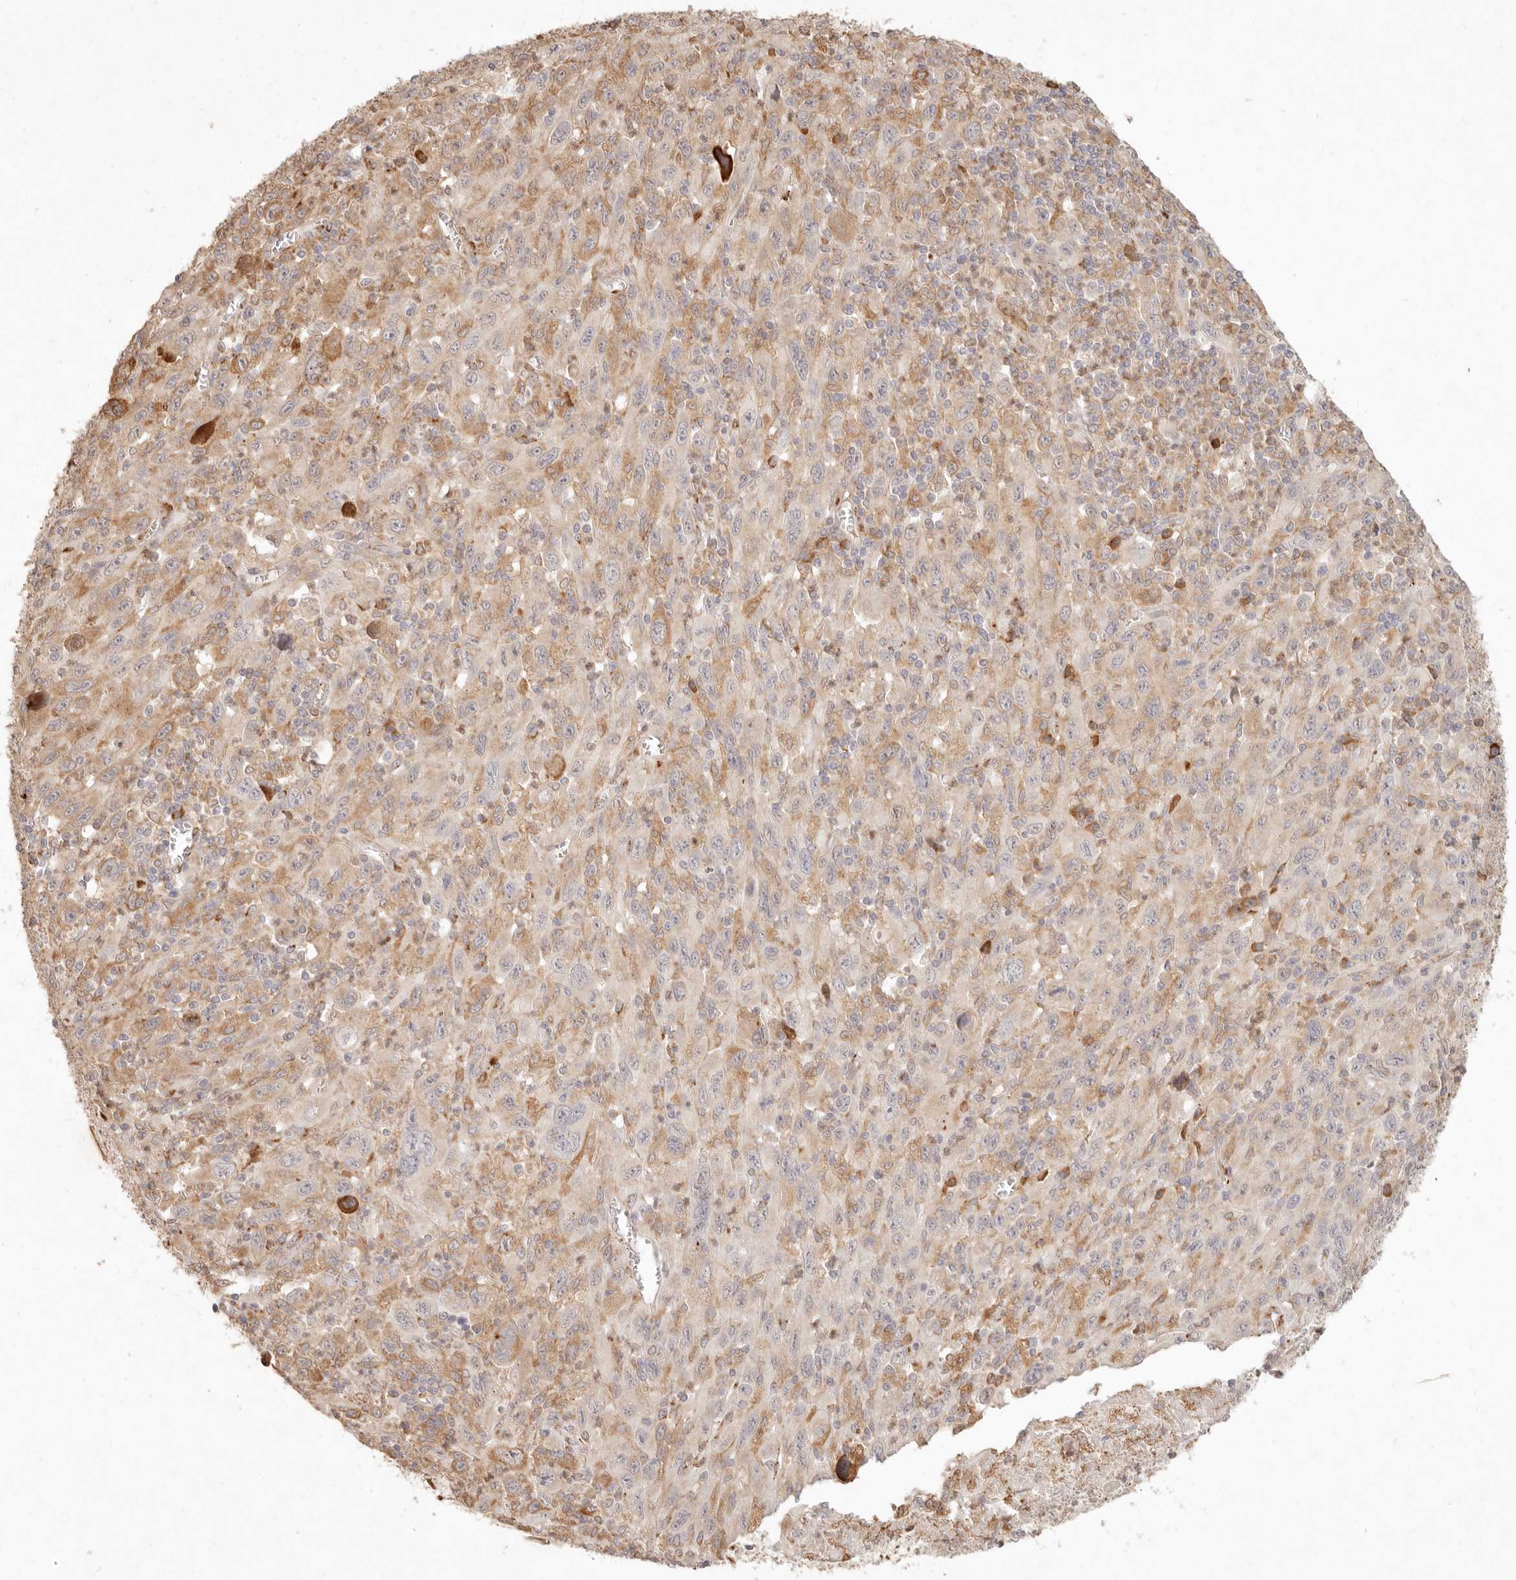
{"staining": {"intensity": "moderate", "quantity": "25%-75%", "location": "cytoplasmic/membranous"}, "tissue": "melanoma", "cell_type": "Tumor cells", "image_type": "cancer", "snomed": [{"axis": "morphology", "description": "Malignant melanoma, Metastatic site"}, {"axis": "topography", "description": "Skin"}], "caption": "A photomicrograph of malignant melanoma (metastatic site) stained for a protein displays moderate cytoplasmic/membranous brown staining in tumor cells. The protein of interest is shown in brown color, while the nuclei are stained blue.", "gene": "C1orf127", "patient": {"sex": "female", "age": 56}}